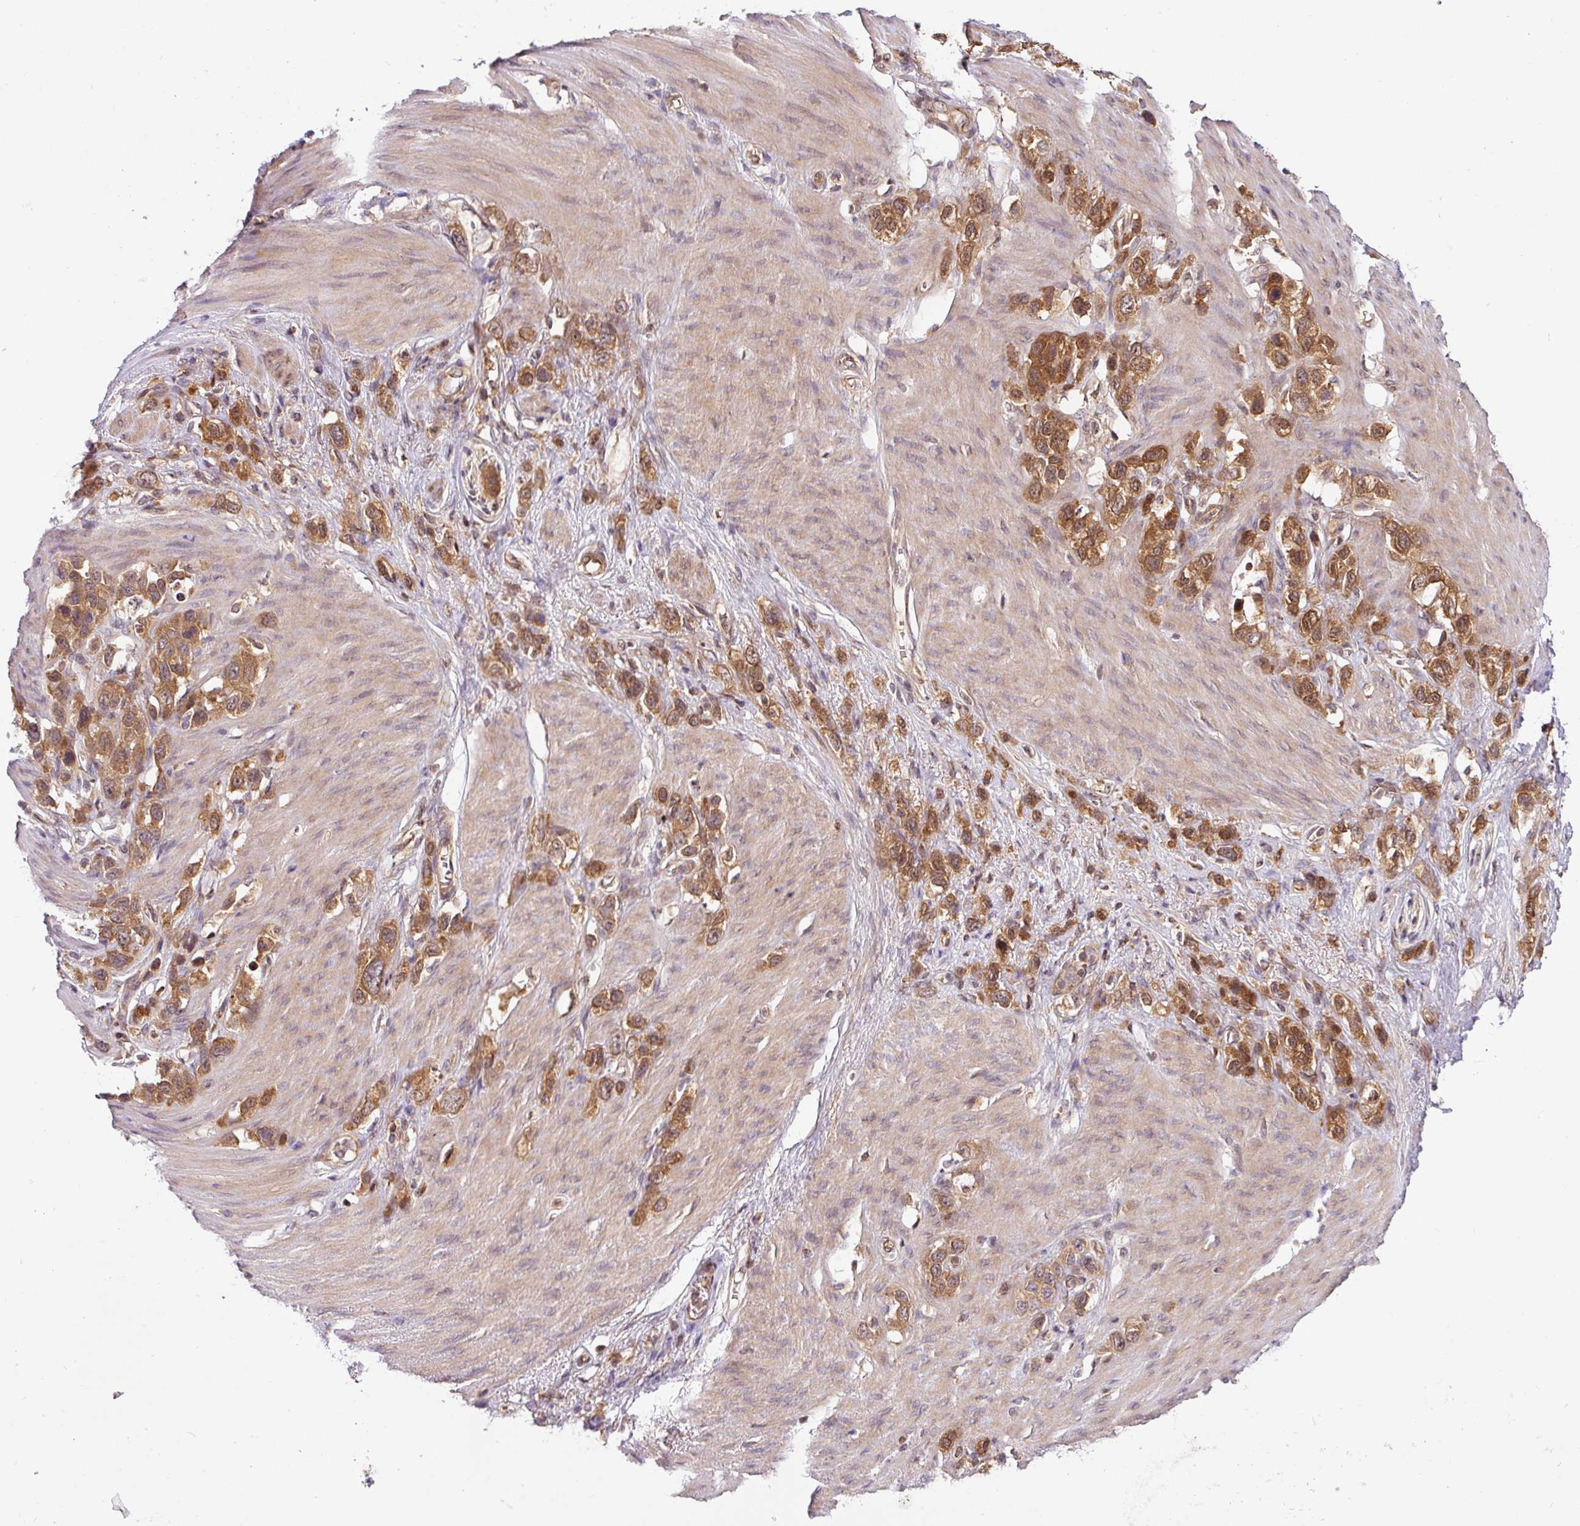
{"staining": {"intensity": "moderate", "quantity": ">75%", "location": "cytoplasmic/membranous,nuclear"}, "tissue": "stomach cancer", "cell_type": "Tumor cells", "image_type": "cancer", "snomed": [{"axis": "morphology", "description": "Adenocarcinoma, NOS"}, {"axis": "topography", "description": "Stomach"}], "caption": "Stomach adenocarcinoma stained for a protein demonstrates moderate cytoplasmic/membranous and nuclear positivity in tumor cells.", "gene": "SHB", "patient": {"sex": "female", "age": 65}}